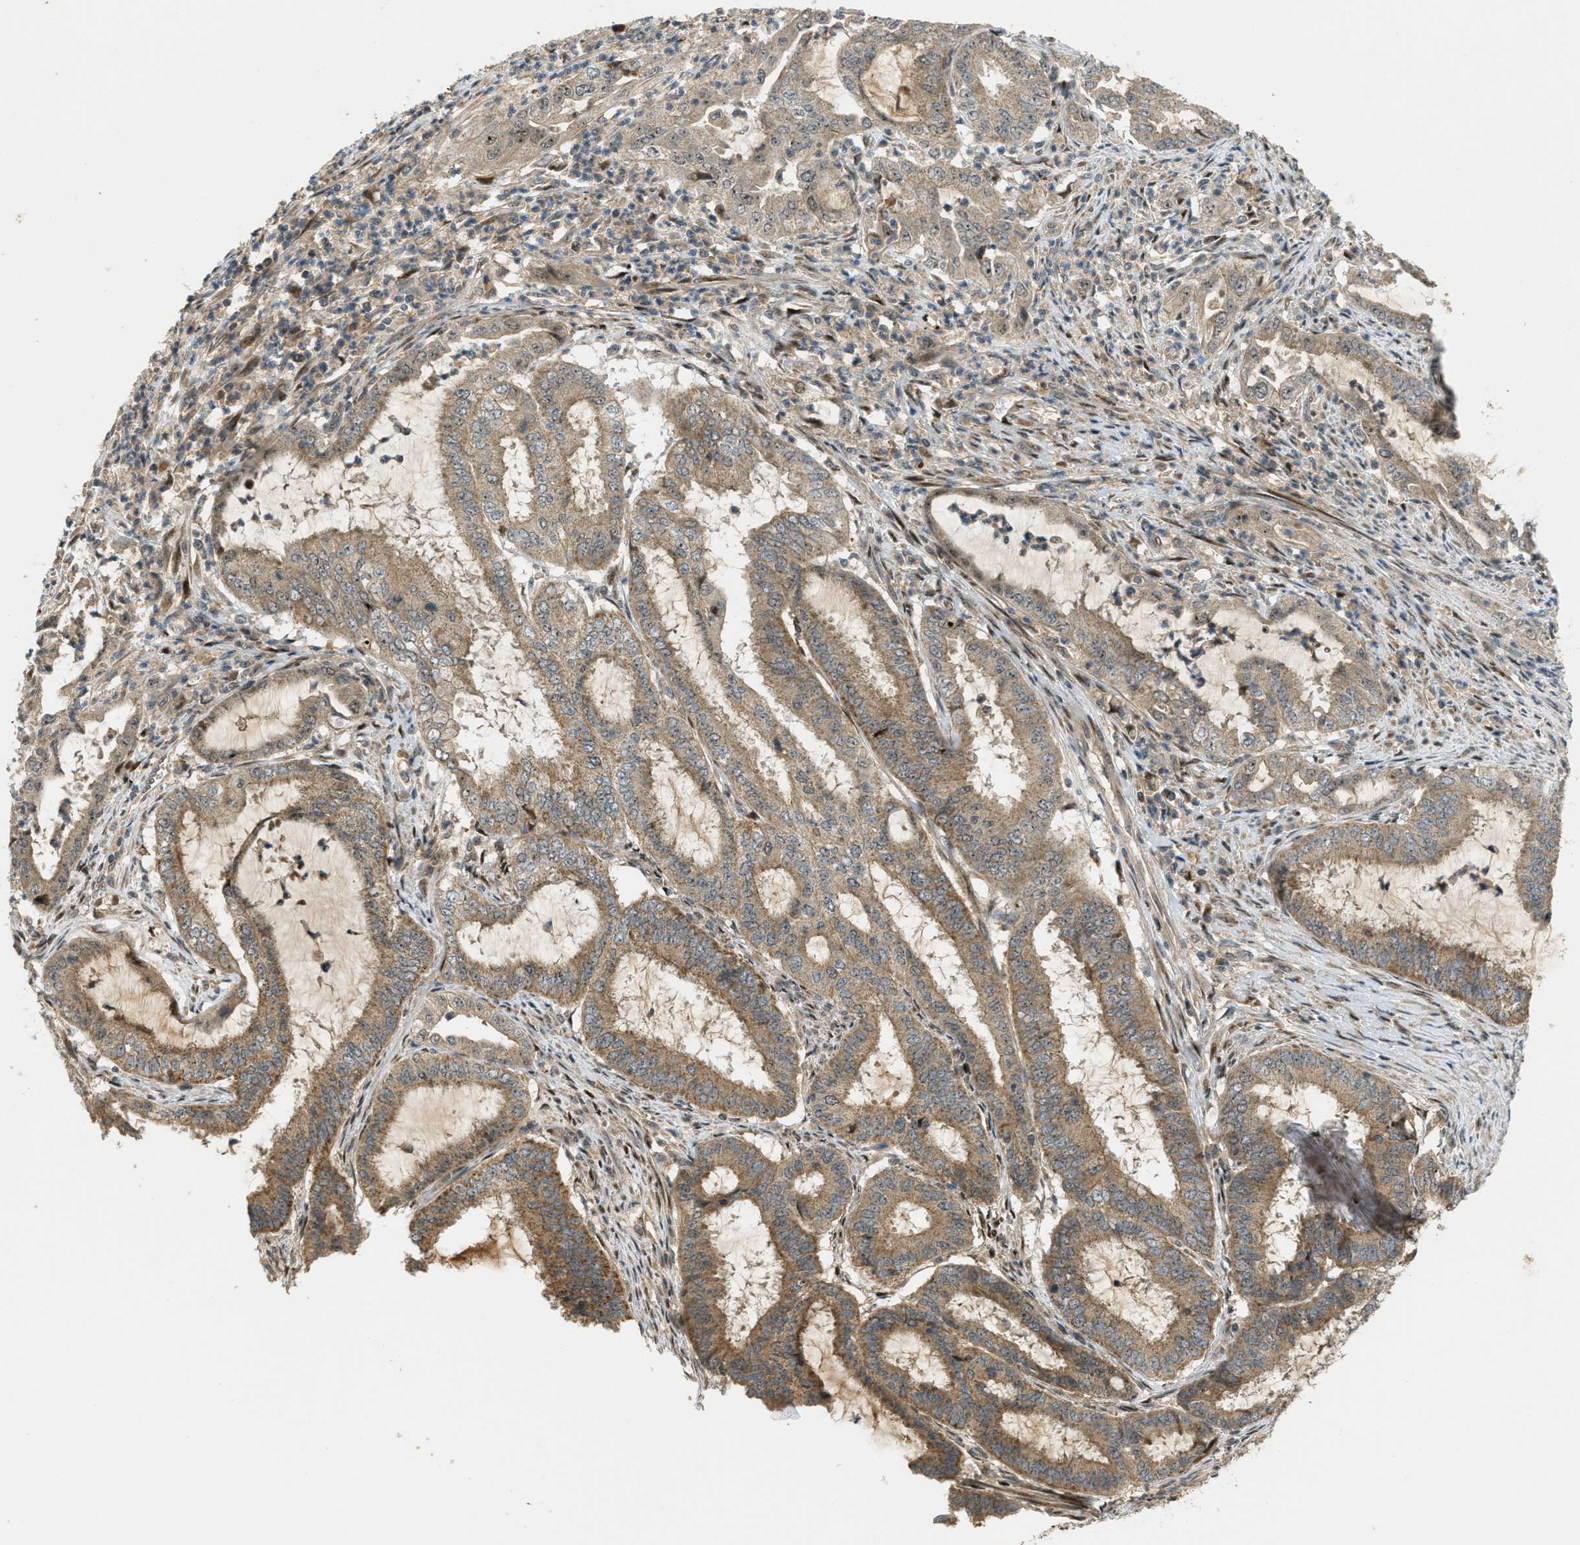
{"staining": {"intensity": "moderate", "quantity": "25%-75%", "location": "cytoplasmic/membranous"}, "tissue": "endometrial cancer", "cell_type": "Tumor cells", "image_type": "cancer", "snomed": [{"axis": "morphology", "description": "Adenocarcinoma, NOS"}, {"axis": "topography", "description": "Endometrium"}], "caption": "Protein expression analysis of adenocarcinoma (endometrial) exhibits moderate cytoplasmic/membranous staining in about 25%-75% of tumor cells.", "gene": "TRAPPC14", "patient": {"sex": "female", "age": 51}}